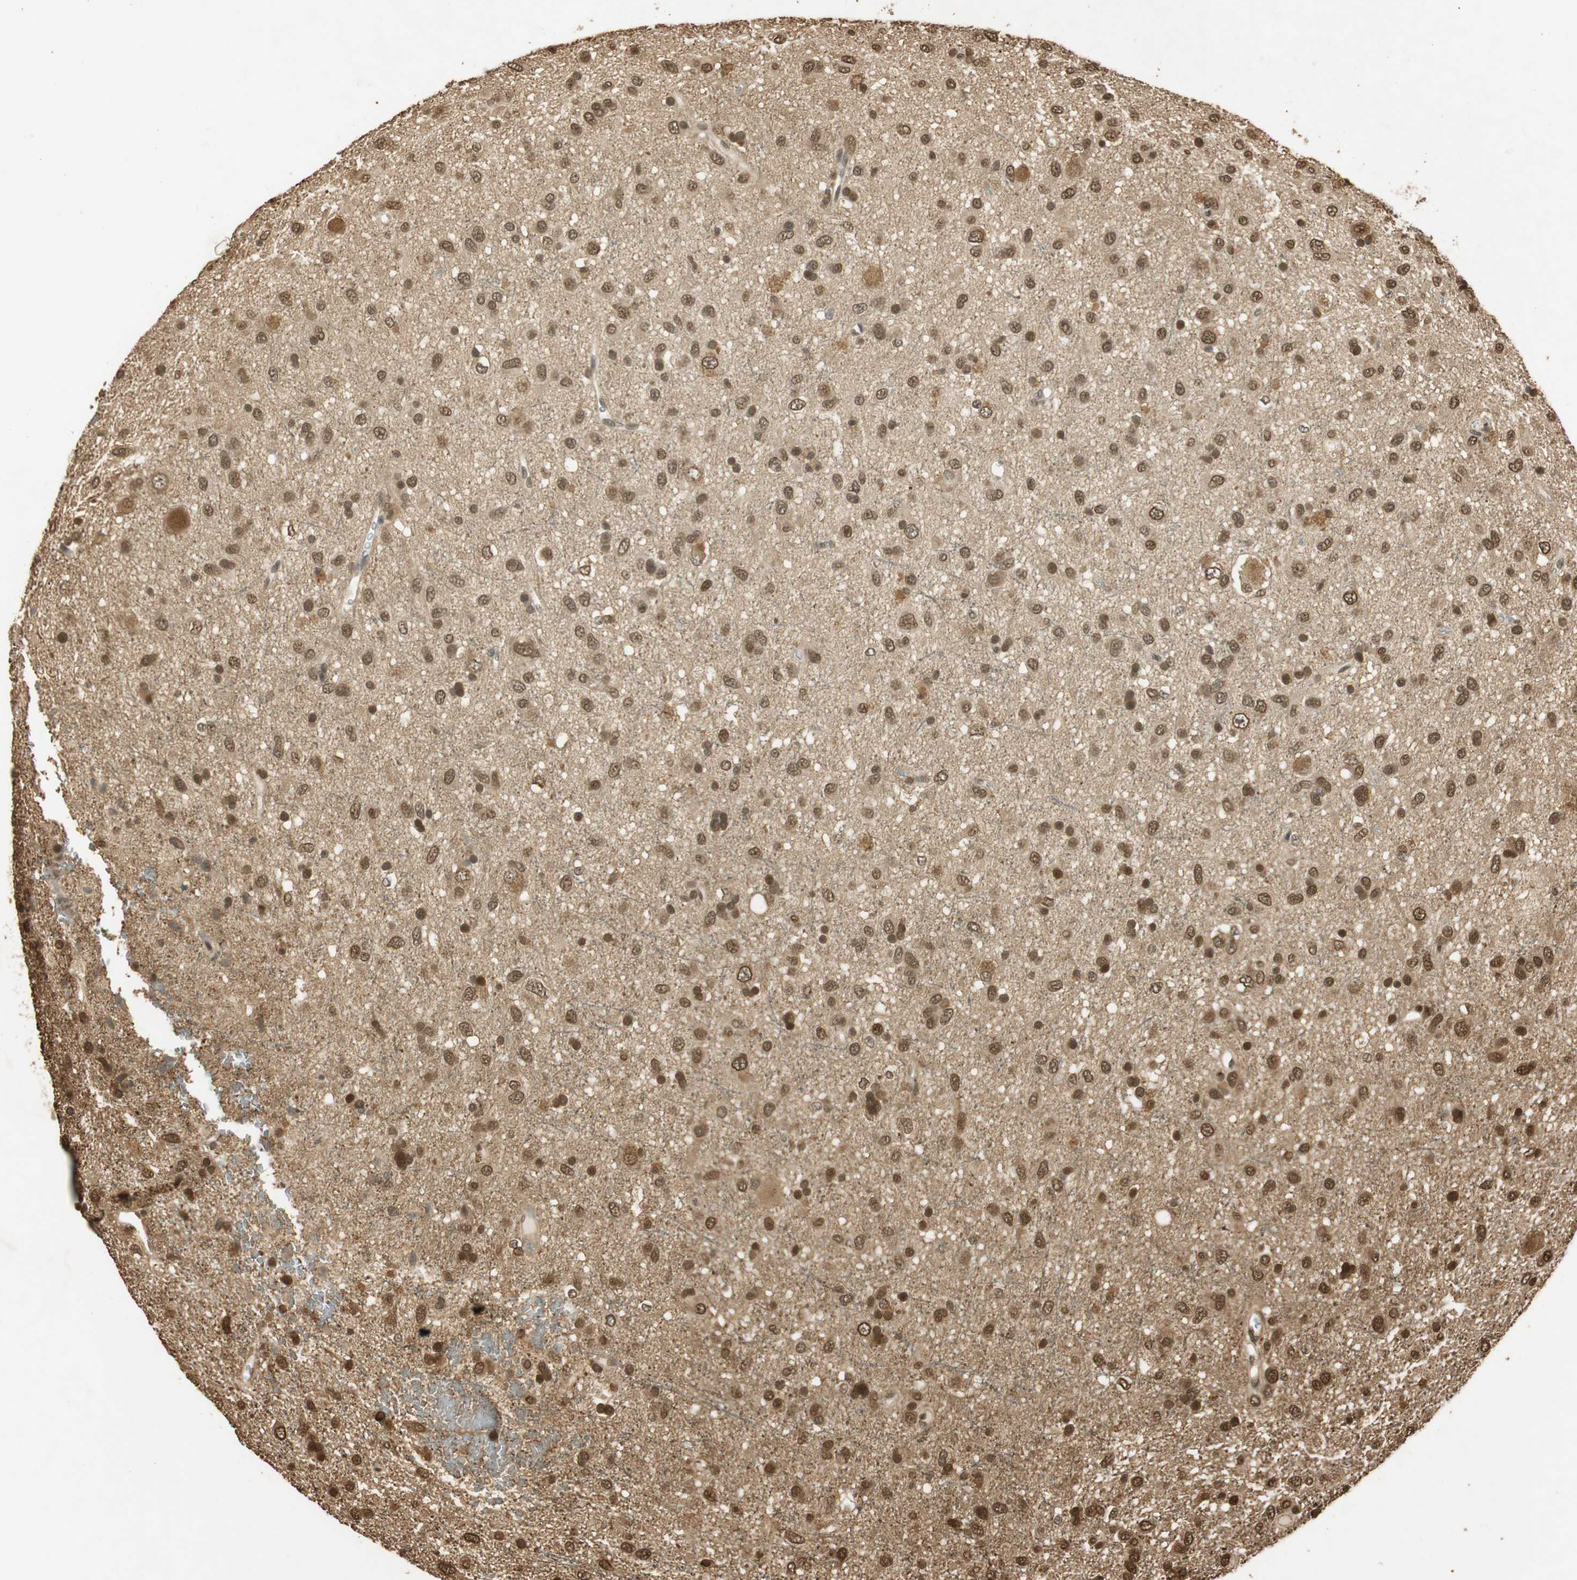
{"staining": {"intensity": "strong", "quantity": ">75%", "location": "cytoplasmic/membranous,nuclear"}, "tissue": "glioma", "cell_type": "Tumor cells", "image_type": "cancer", "snomed": [{"axis": "morphology", "description": "Glioma, malignant, Low grade"}, {"axis": "topography", "description": "Brain"}], "caption": "A brown stain highlights strong cytoplasmic/membranous and nuclear staining of a protein in human malignant low-grade glioma tumor cells.", "gene": "RPA3", "patient": {"sex": "male", "age": 77}}